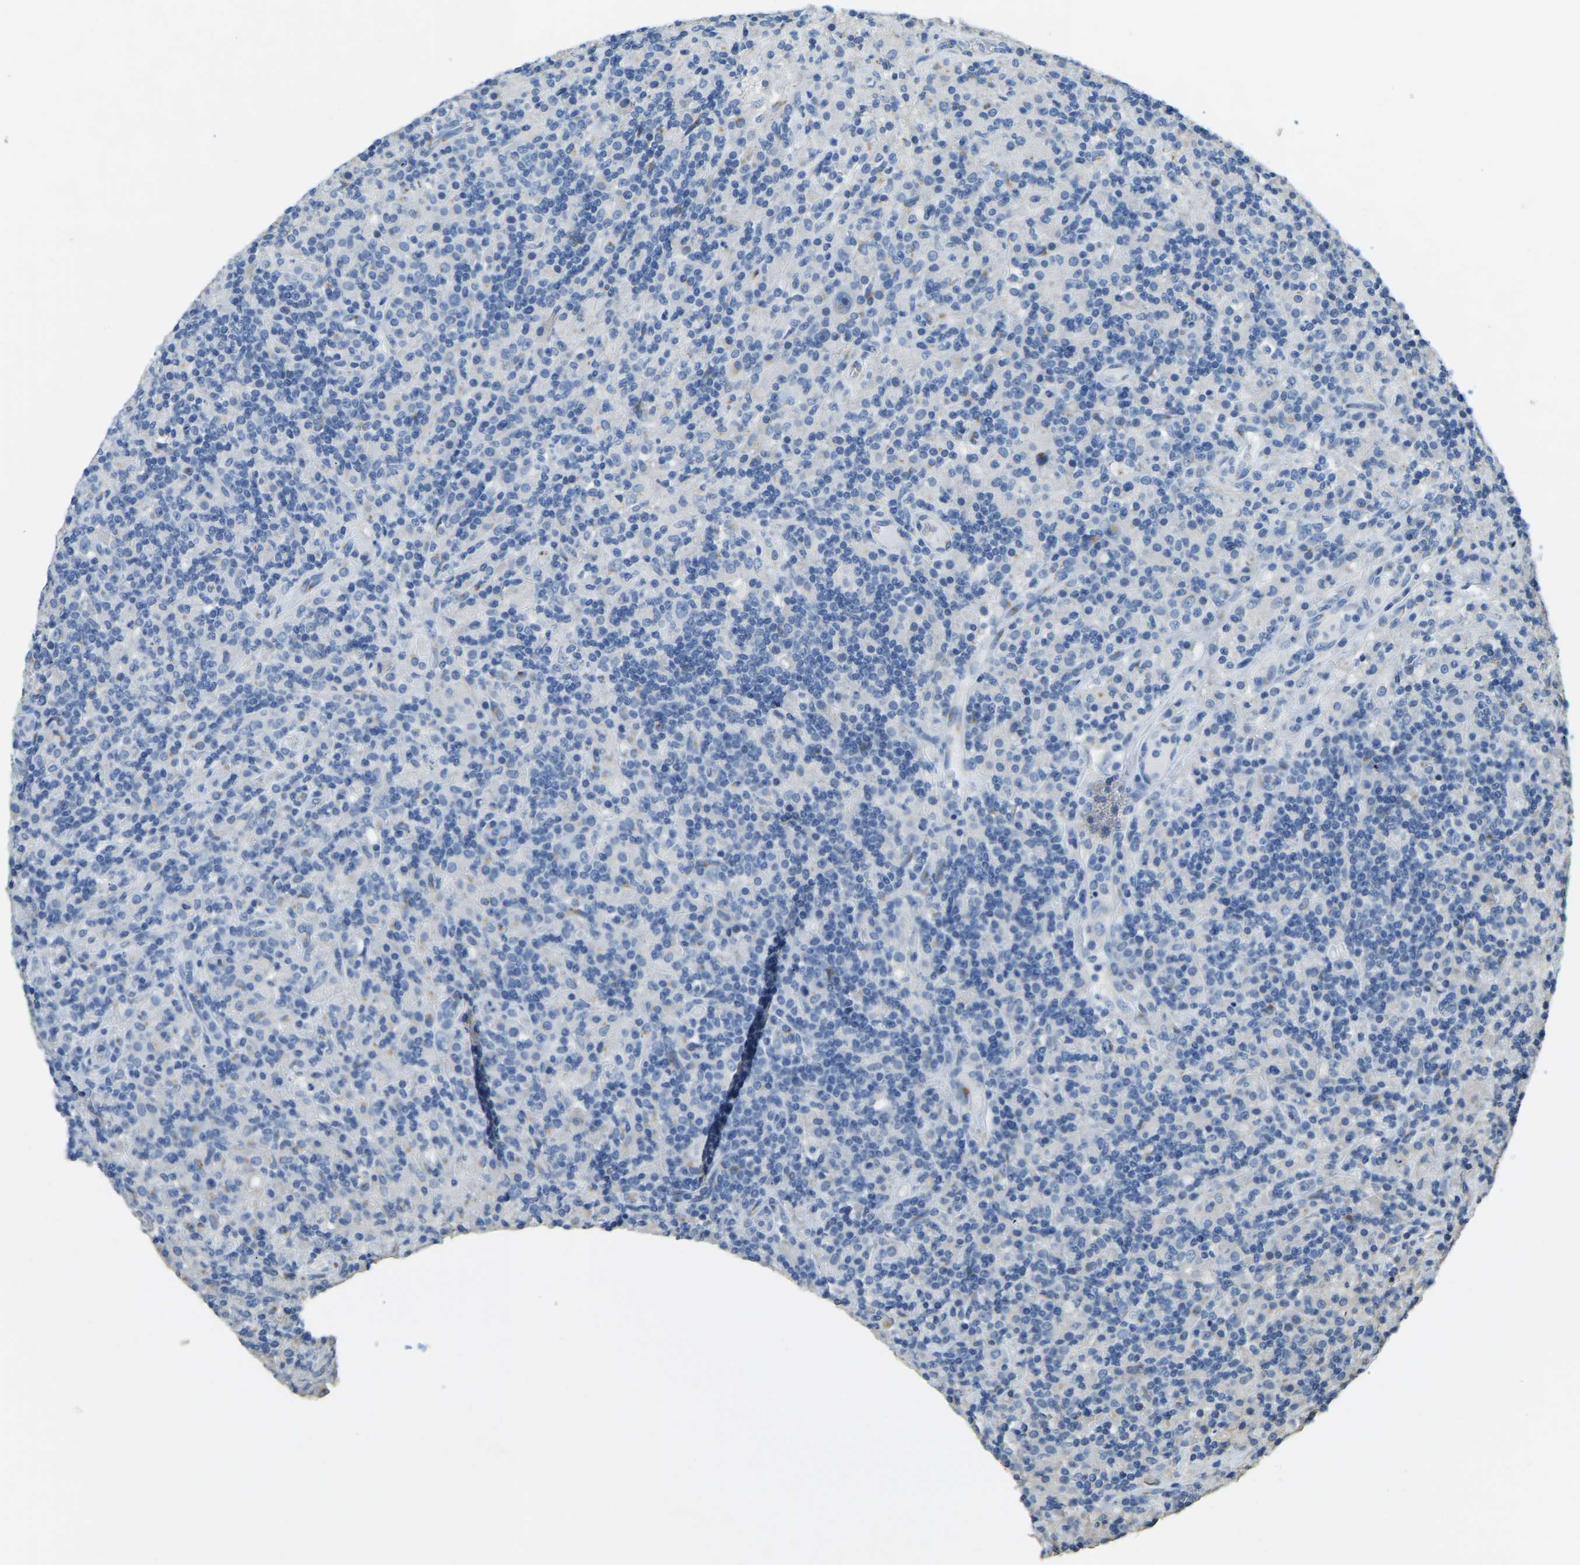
{"staining": {"intensity": "negative", "quantity": "none", "location": "none"}, "tissue": "lymphoma", "cell_type": "Tumor cells", "image_type": "cancer", "snomed": [{"axis": "morphology", "description": "Hodgkin's disease, NOS"}, {"axis": "topography", "description": "Lymph node"}], "caption": "Protein analysis of Hodgkin's disease demonstrates no significant expression in tumor cells.", "gene": "FAM174A", "patient": {"sex": "male", "age": 70}}